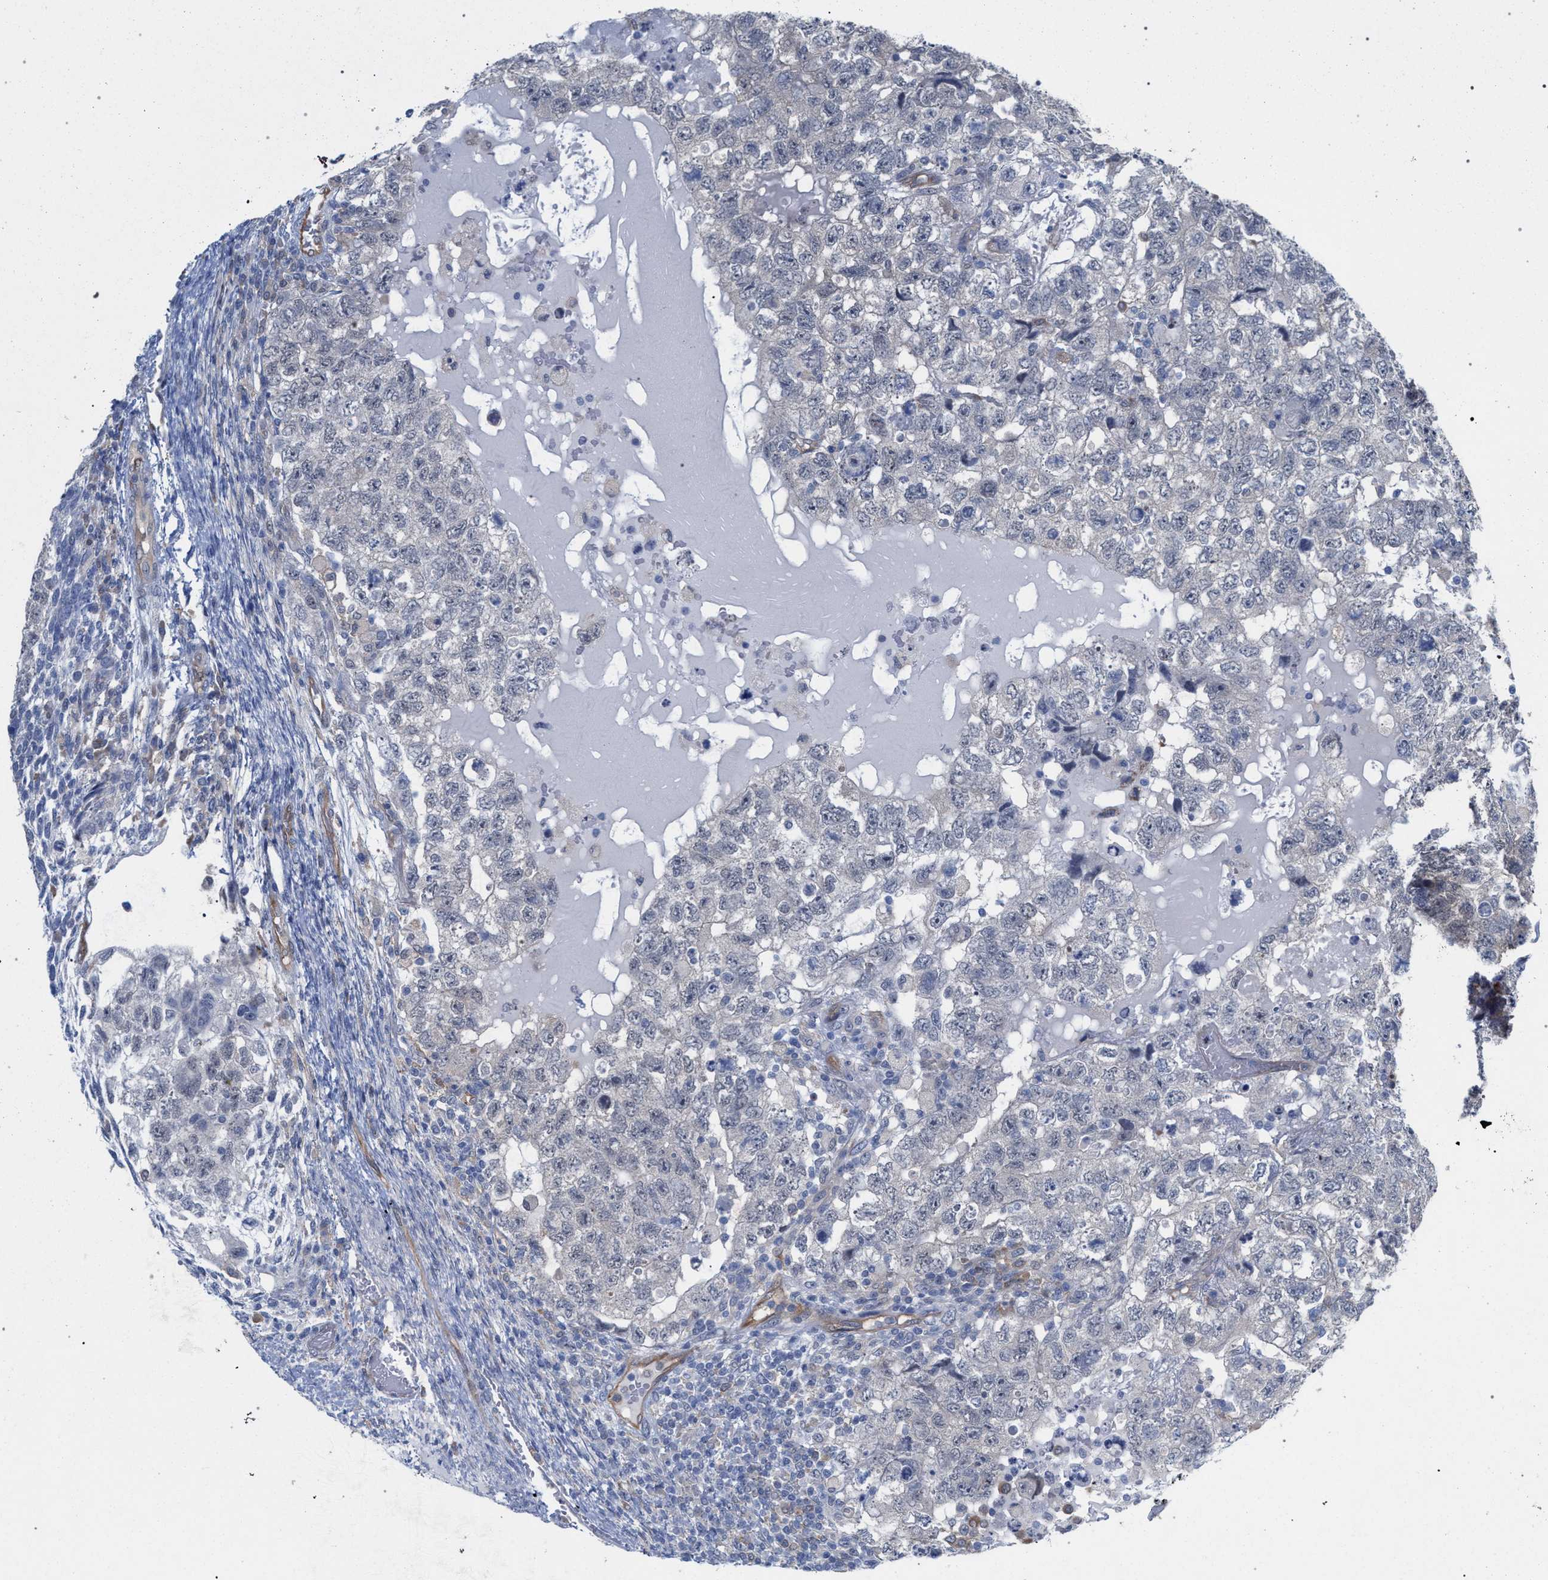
{"staining": {"intensity": "negative", "quantity": "none", "location": "none"}, "tissue": "testis cancer", "cell_type": "Tumor cells", "image_type": "cancer", "snomed": [{"axis": "morphology", "description": "Carcinoma, Embryonal, NOS"}, {"axis": "topography", "description": "Testis"}], "caption": "Testis cancer was stained to show a protein in brown. There is no significant positivity in tumor cells. (DAB IHC, high magnification).", "gene": "FHOD3", "patient": {"sex": "male", "age": 36}}